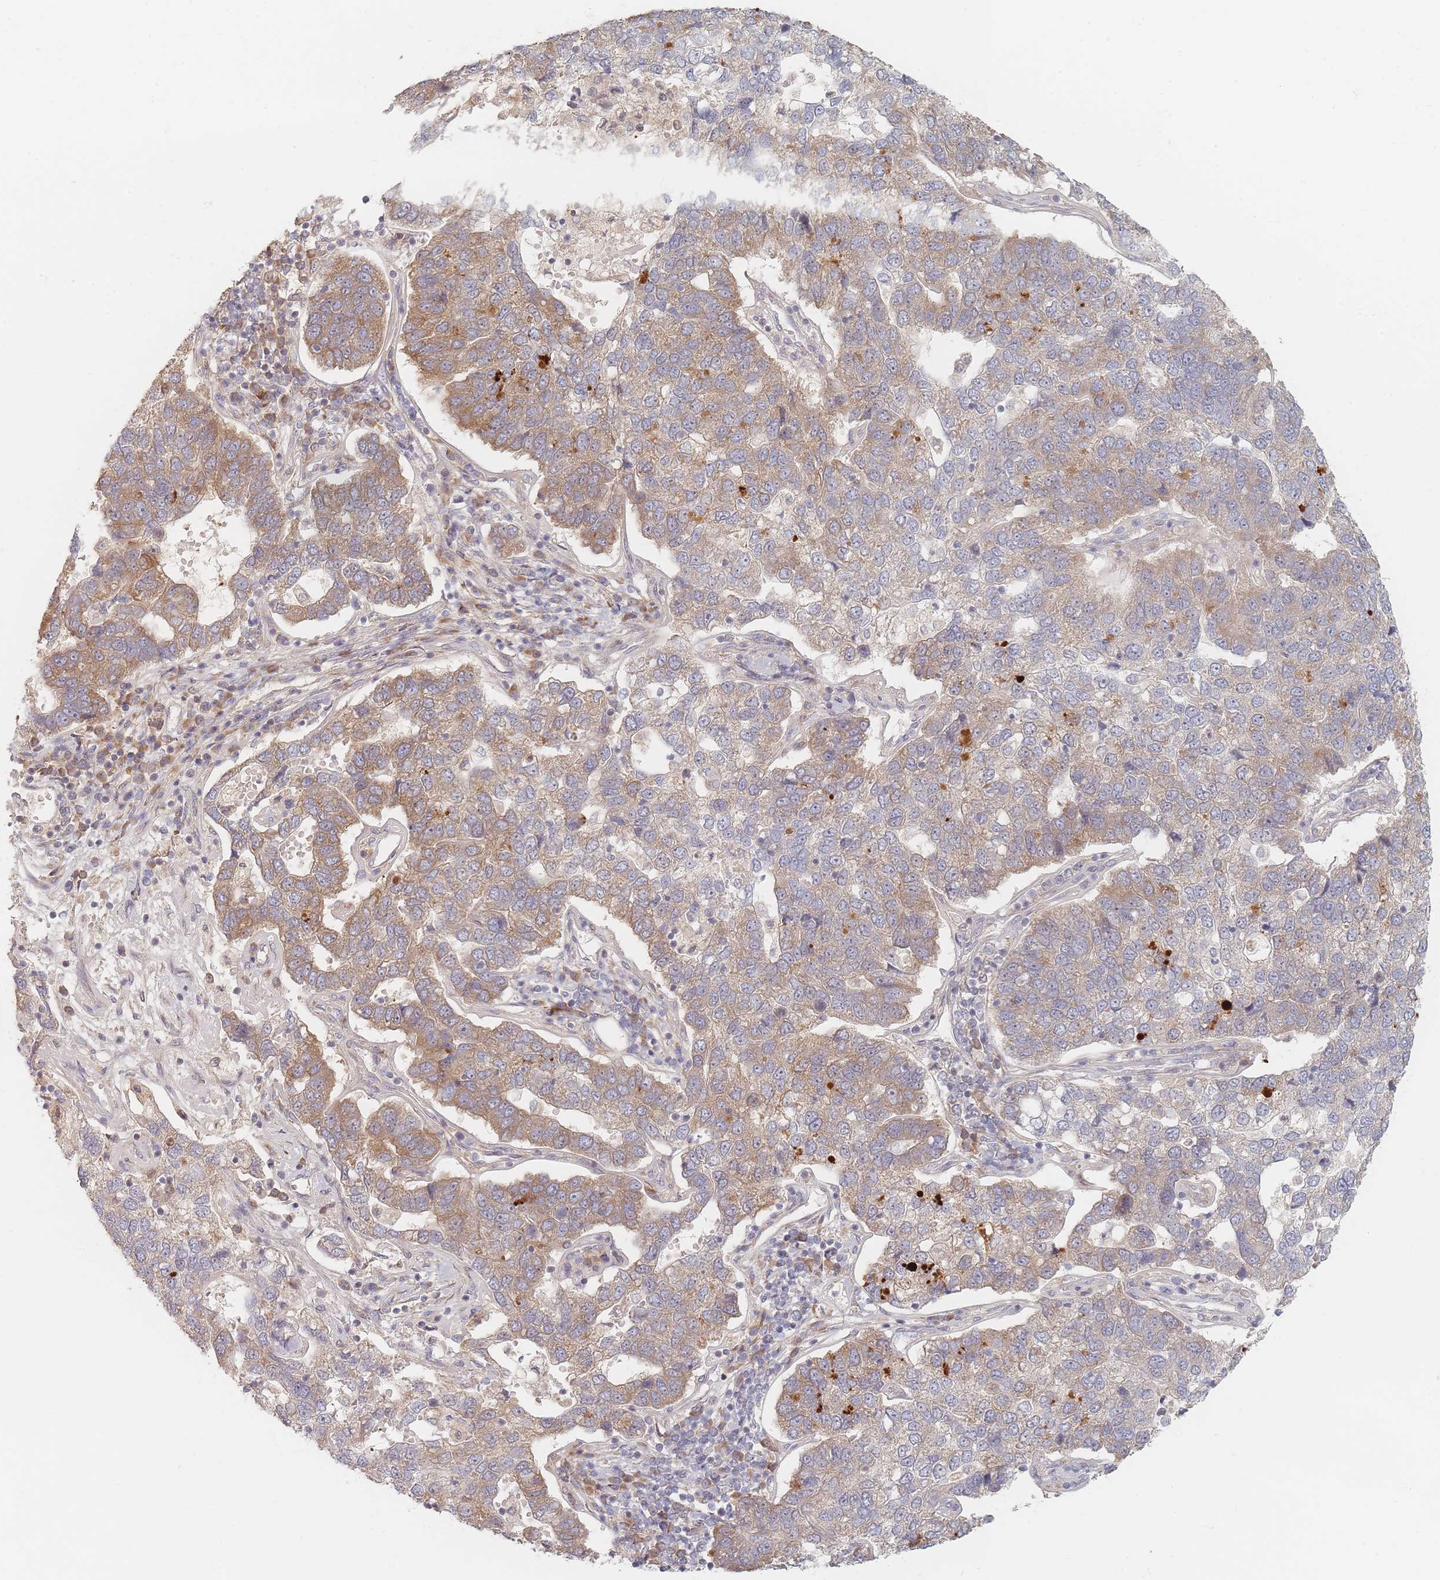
{"staining": {"intensity": "moderate", "quantity": ">75%", "location": "cytoplasmic/membranous"}, "tissue": "pancreatic cancer", "cell_type": "Tumor cells", "image_type": "cancer", "snomed": [{"axis": "morphology", "description": "Adenocarcinoma, NOS"}, {"axis": "topography", "description": "Pancreas"}], "caption": "Adenocarcinoma (pancreatic) tissue reveals moderate cytoplasmic/membranous staining in approximately >75% of tumor cells, visualized by immunohistochemistry. (brown staining indicates protein expression, while blue staining denotes nuclei).", "gene": "ZKSCAN7", "patient": {"sex": "female", "age": 61}}